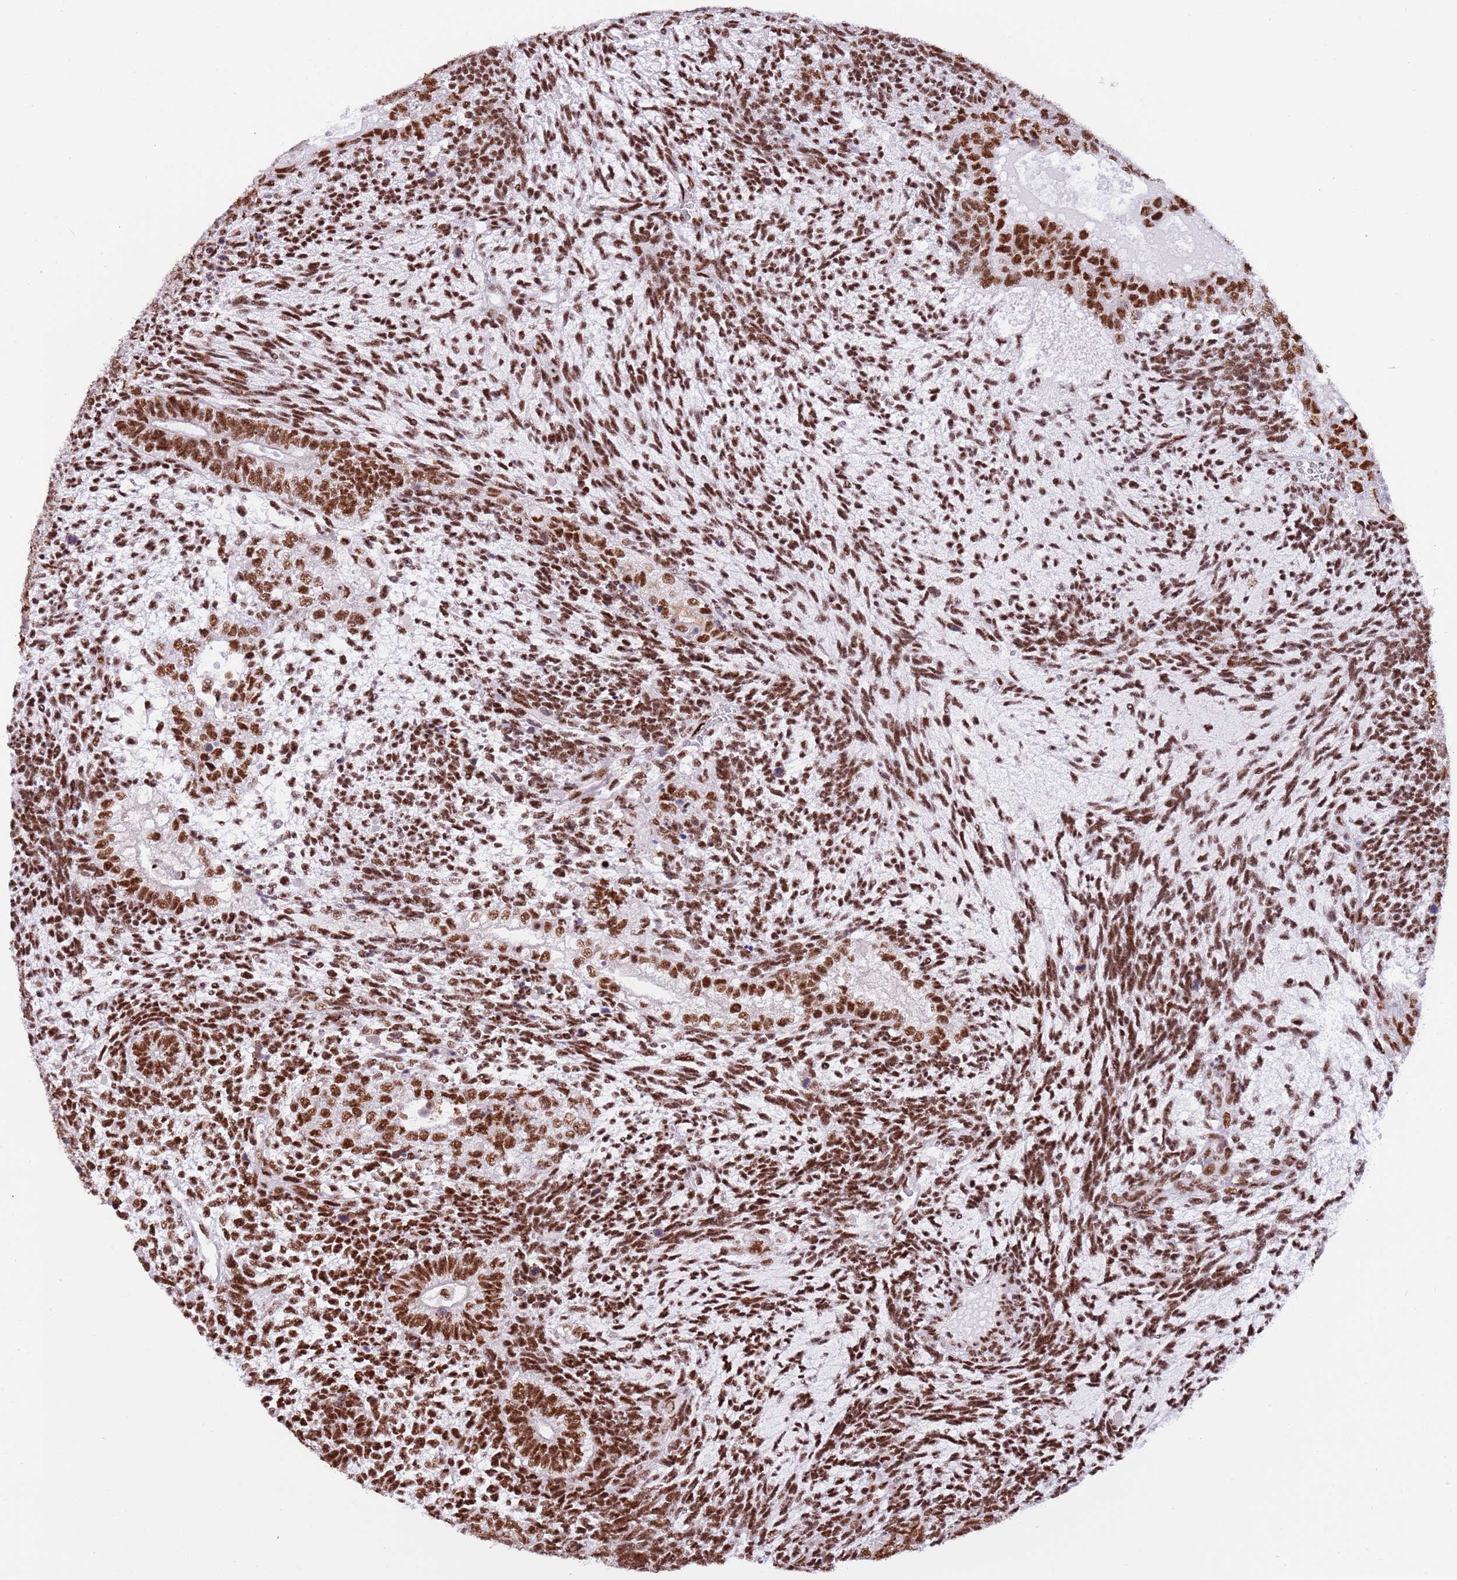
{"staining": {"intensity": "strong", "quantity": ">75%", "location": "nuclear"}, "tissue": "testis cancer", "cell_type": "Tumor cells", "image_type": "cancer", "snomed": [{"axis": "morphology", "description": "Carcinoma, Embryonal, NOS"}, {"axis": "topography", "description": "Testis"}], "caption": "Tumor cells display strong nuclear positivity in approximately >75% of cells in testis cancer (embryonal carcinoma).", "gene": "SF3A2", "patient": {"sex": "male", "age": 23}}